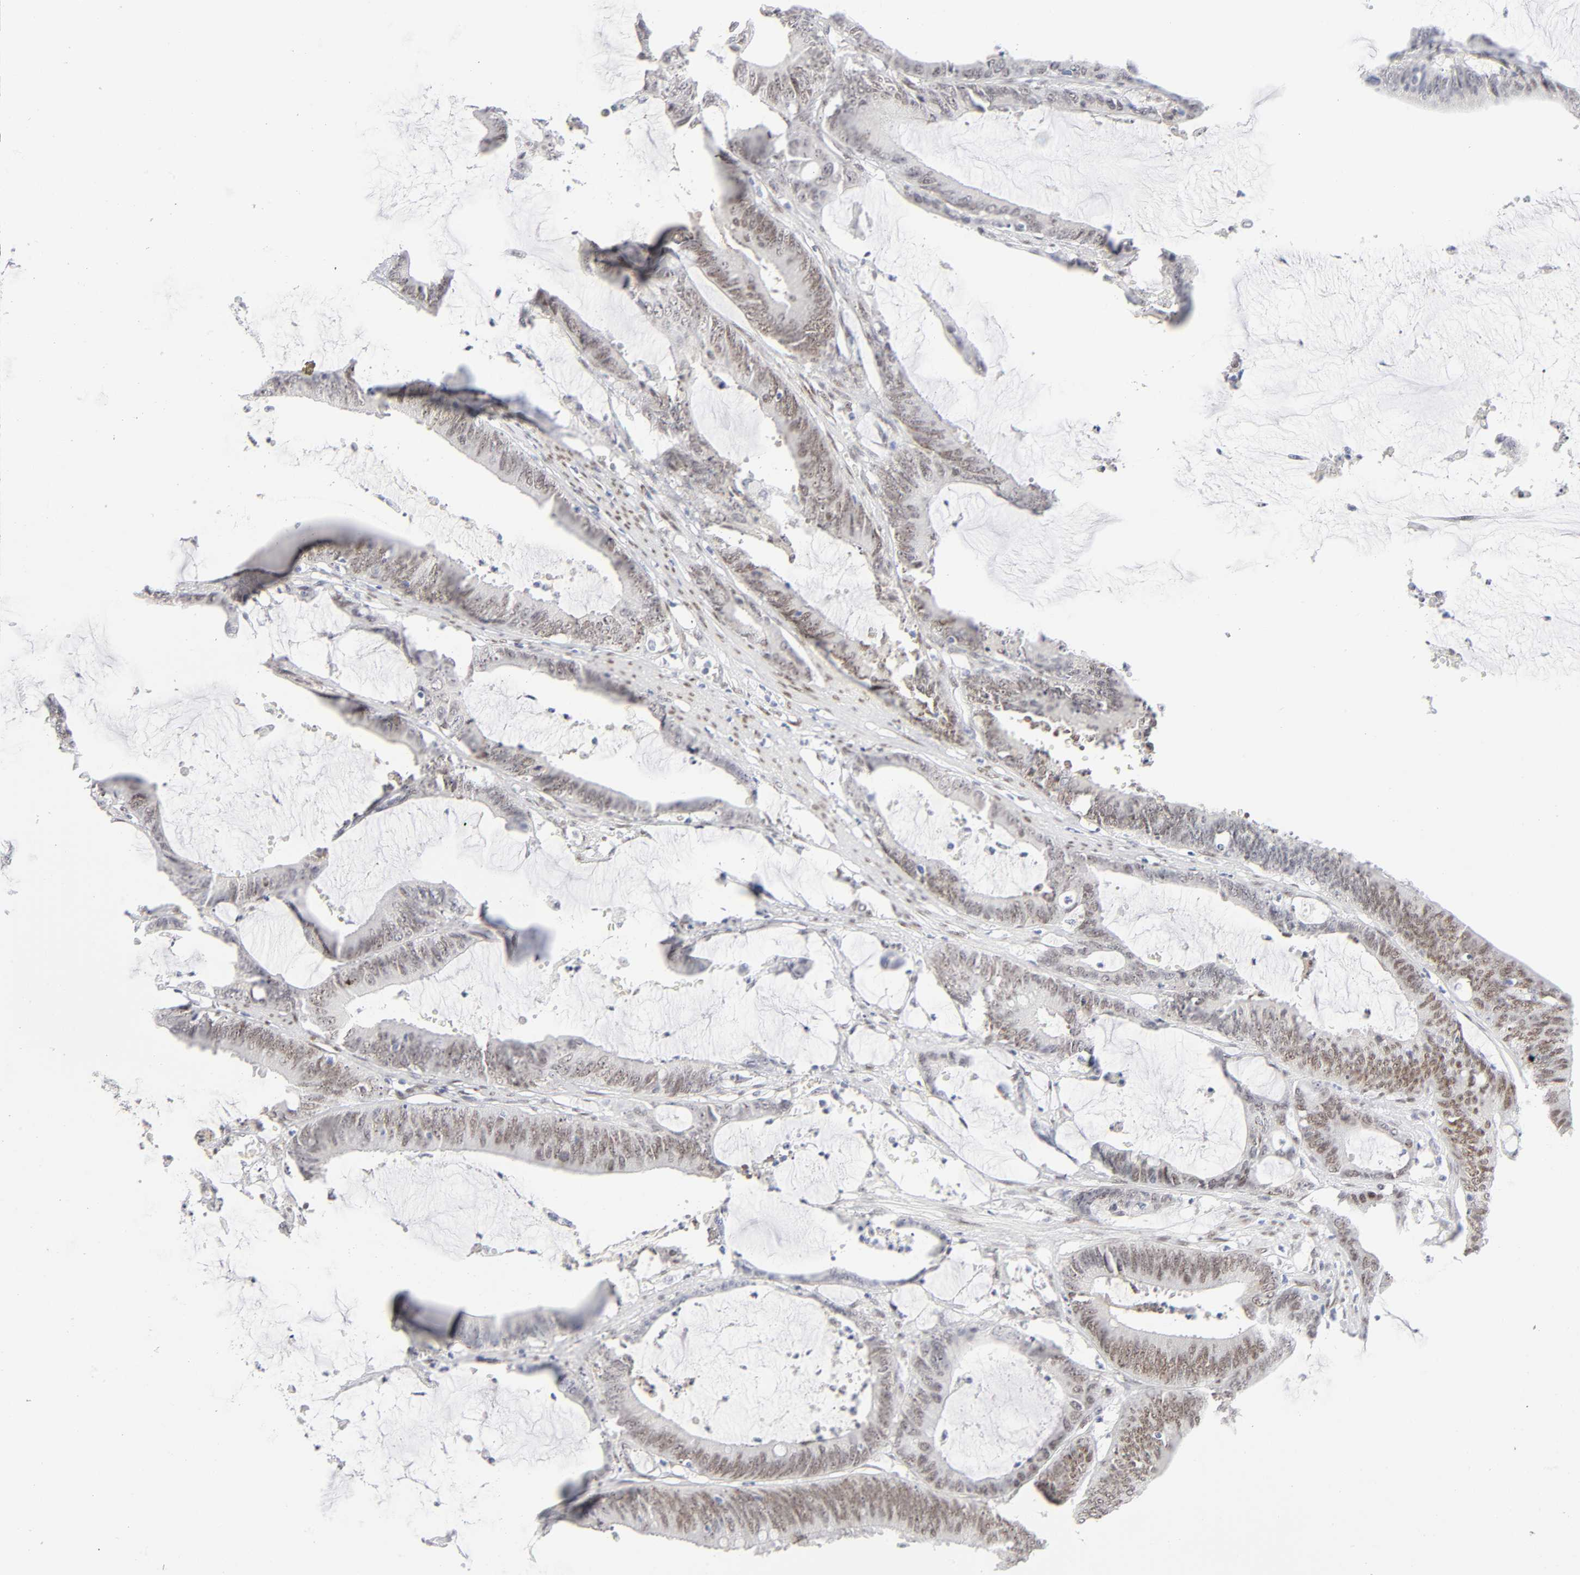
{"staining": {"intensity": "weak", "quantity": ">75%", "location": "nuclear"}, "tissue": "colorectal cancer", "cell_type": "Tumor cells", "image_type": "cancer", "snomed": [{"axis": "morphology", "description": "Adenocarcinoma, NOS"}, {"axis": "topography", "description": "Rectum"}], "caption": "DAB (3,3'-diaminobenzidine) immunohistochemical staining of human colorectal cancer reveals weak nuclear protein positivity in approximately >75% of tumor cells.", "gene": "NFIC", "patient": {"sex": "female", "age": 66}}